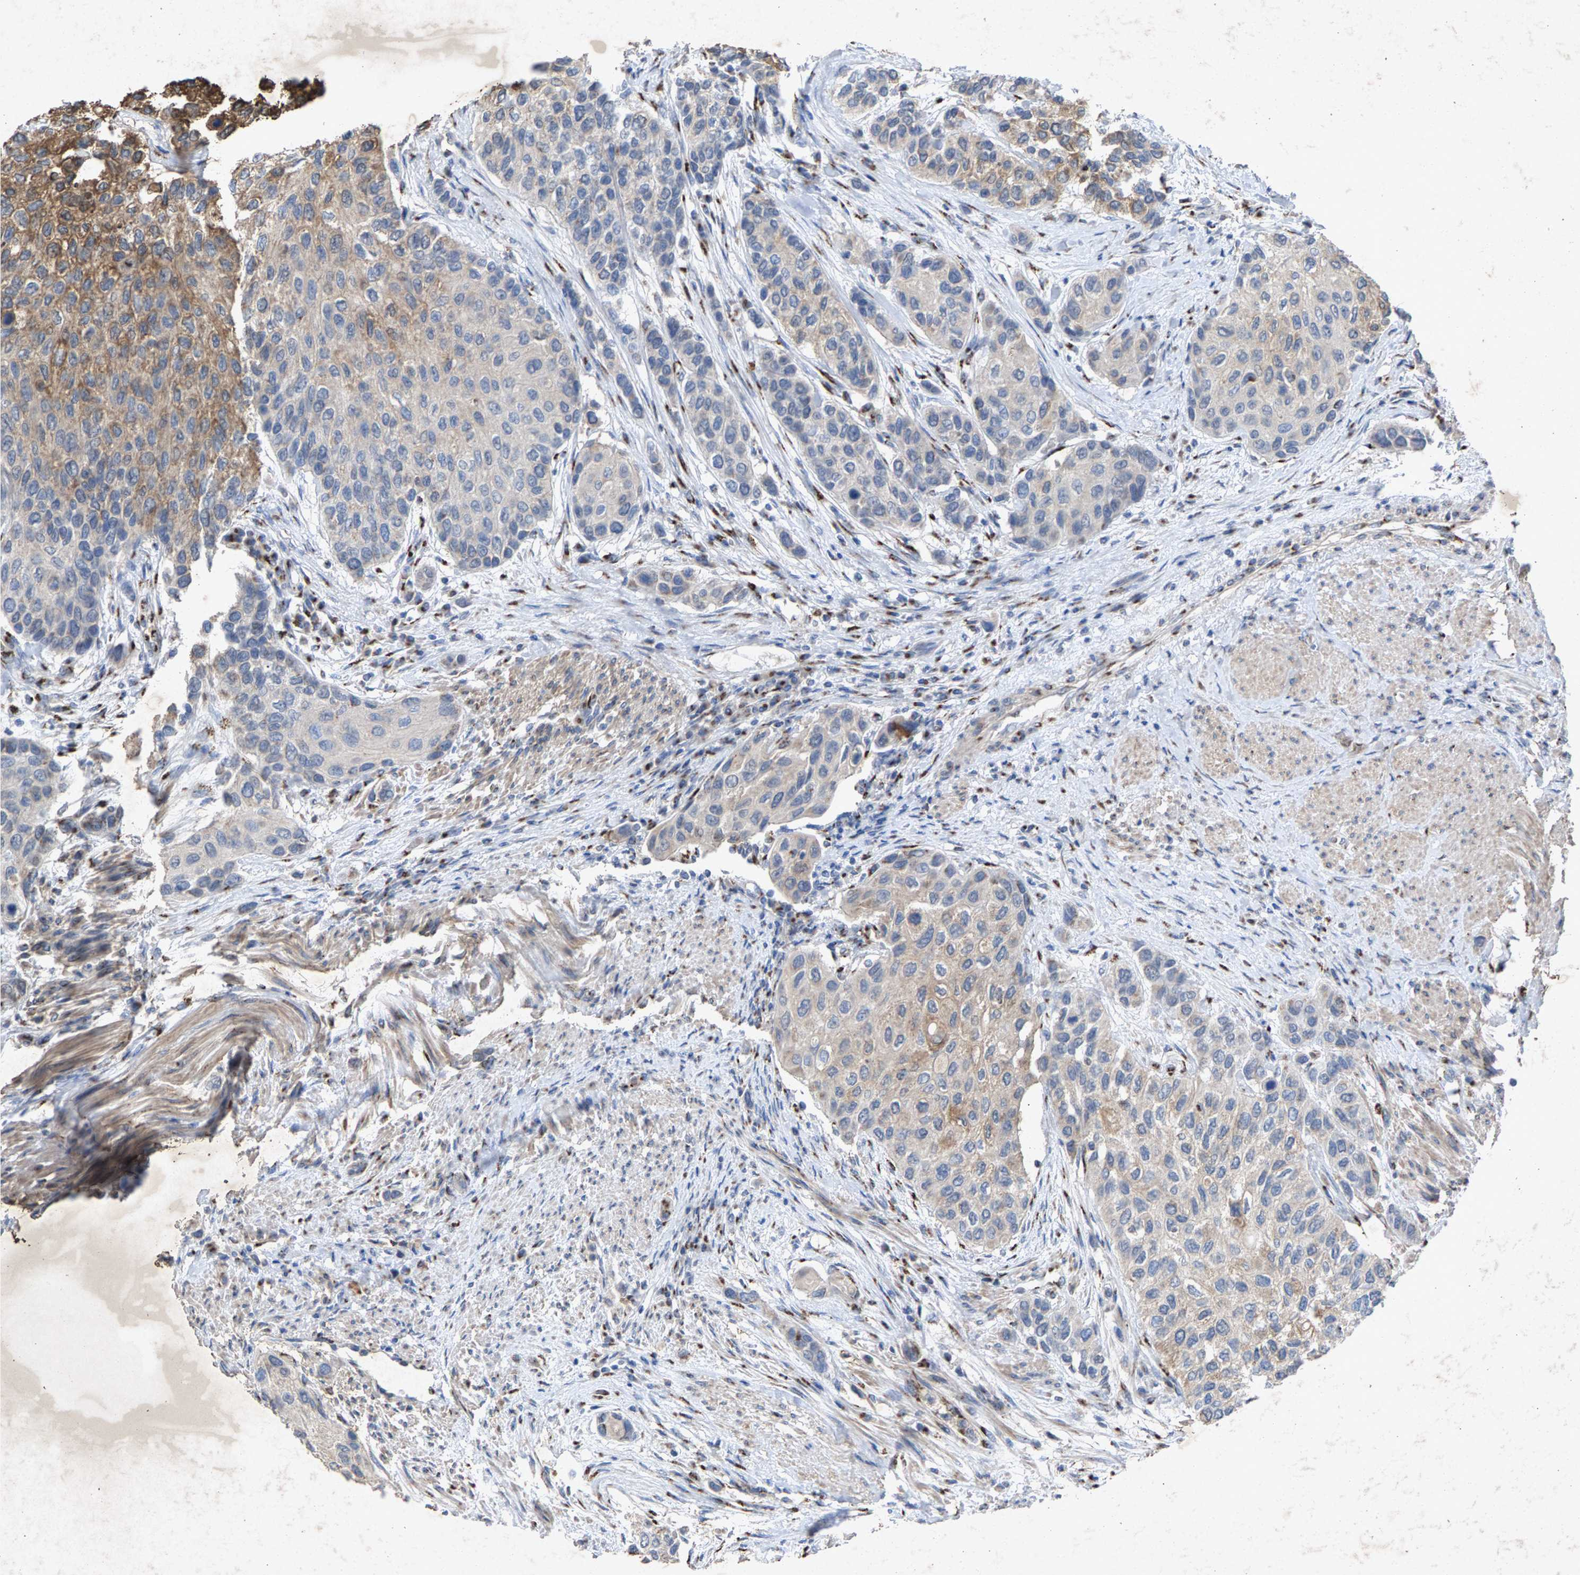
{"staining": {"intensity": "moderate", "quantity": "<25%", "location": "cytoplasmic/membranous"}, "tissue": "urothelial cancer", "cell_type": "Tumor cells", "image_type": "cancer", "snomed": [{"axis": "morphology", "description": "Urothelial carcinoma, High grade"}, {"axis": "topography", "description": "Urinary bladder"}], "caption": "Urothelial carcinoma (high-grade) stained for a protein reveals moderate cytoplasmic/membranous positivity in tumor cells. (Stains: DAB in brown, nuclei in blue, Microscopy: brightfield microscopy at high magnification).", "gene": "MAN2A1", "patient": {"sex": "female", "age": 56}}